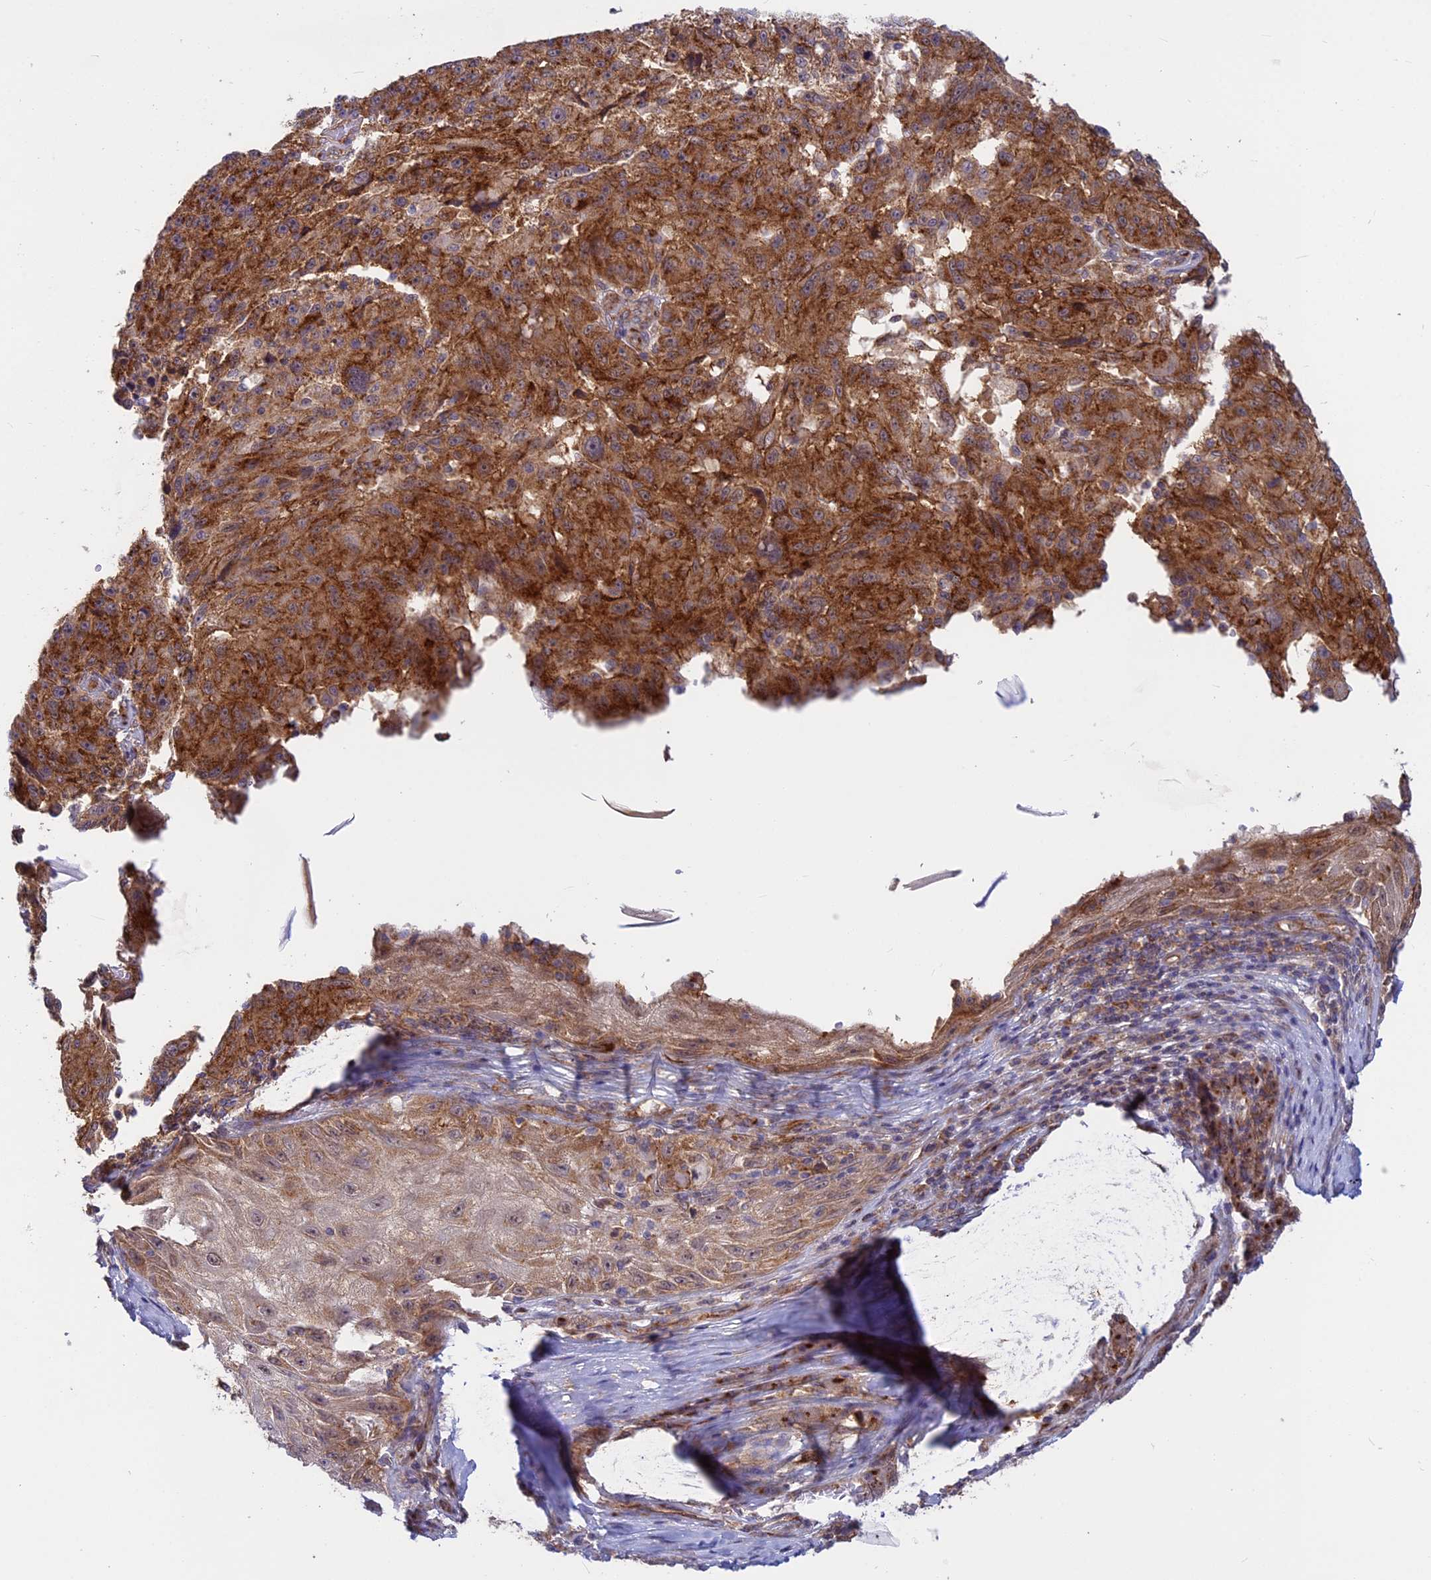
{"staining": {"intensity": "strong", "quantity": ">75%", "location": "cytoplasmic/membranous"}, "tissue": "melanoma", "cell_type": "Tumor cells", "image_type": "cancer", "snomed": [{"axis": "morphology", "description": "Malignant melanoma, NOS"}, {"axis": "topography", "description": "Skin"}], "caption": "Tumor cells demonstrate high levels of strong cytoplasmic/membranous positivity in approximately >75% of cells in human melanoma.", "gene": "CLINT1", "patient": {"sex": "male", "age": 53}}